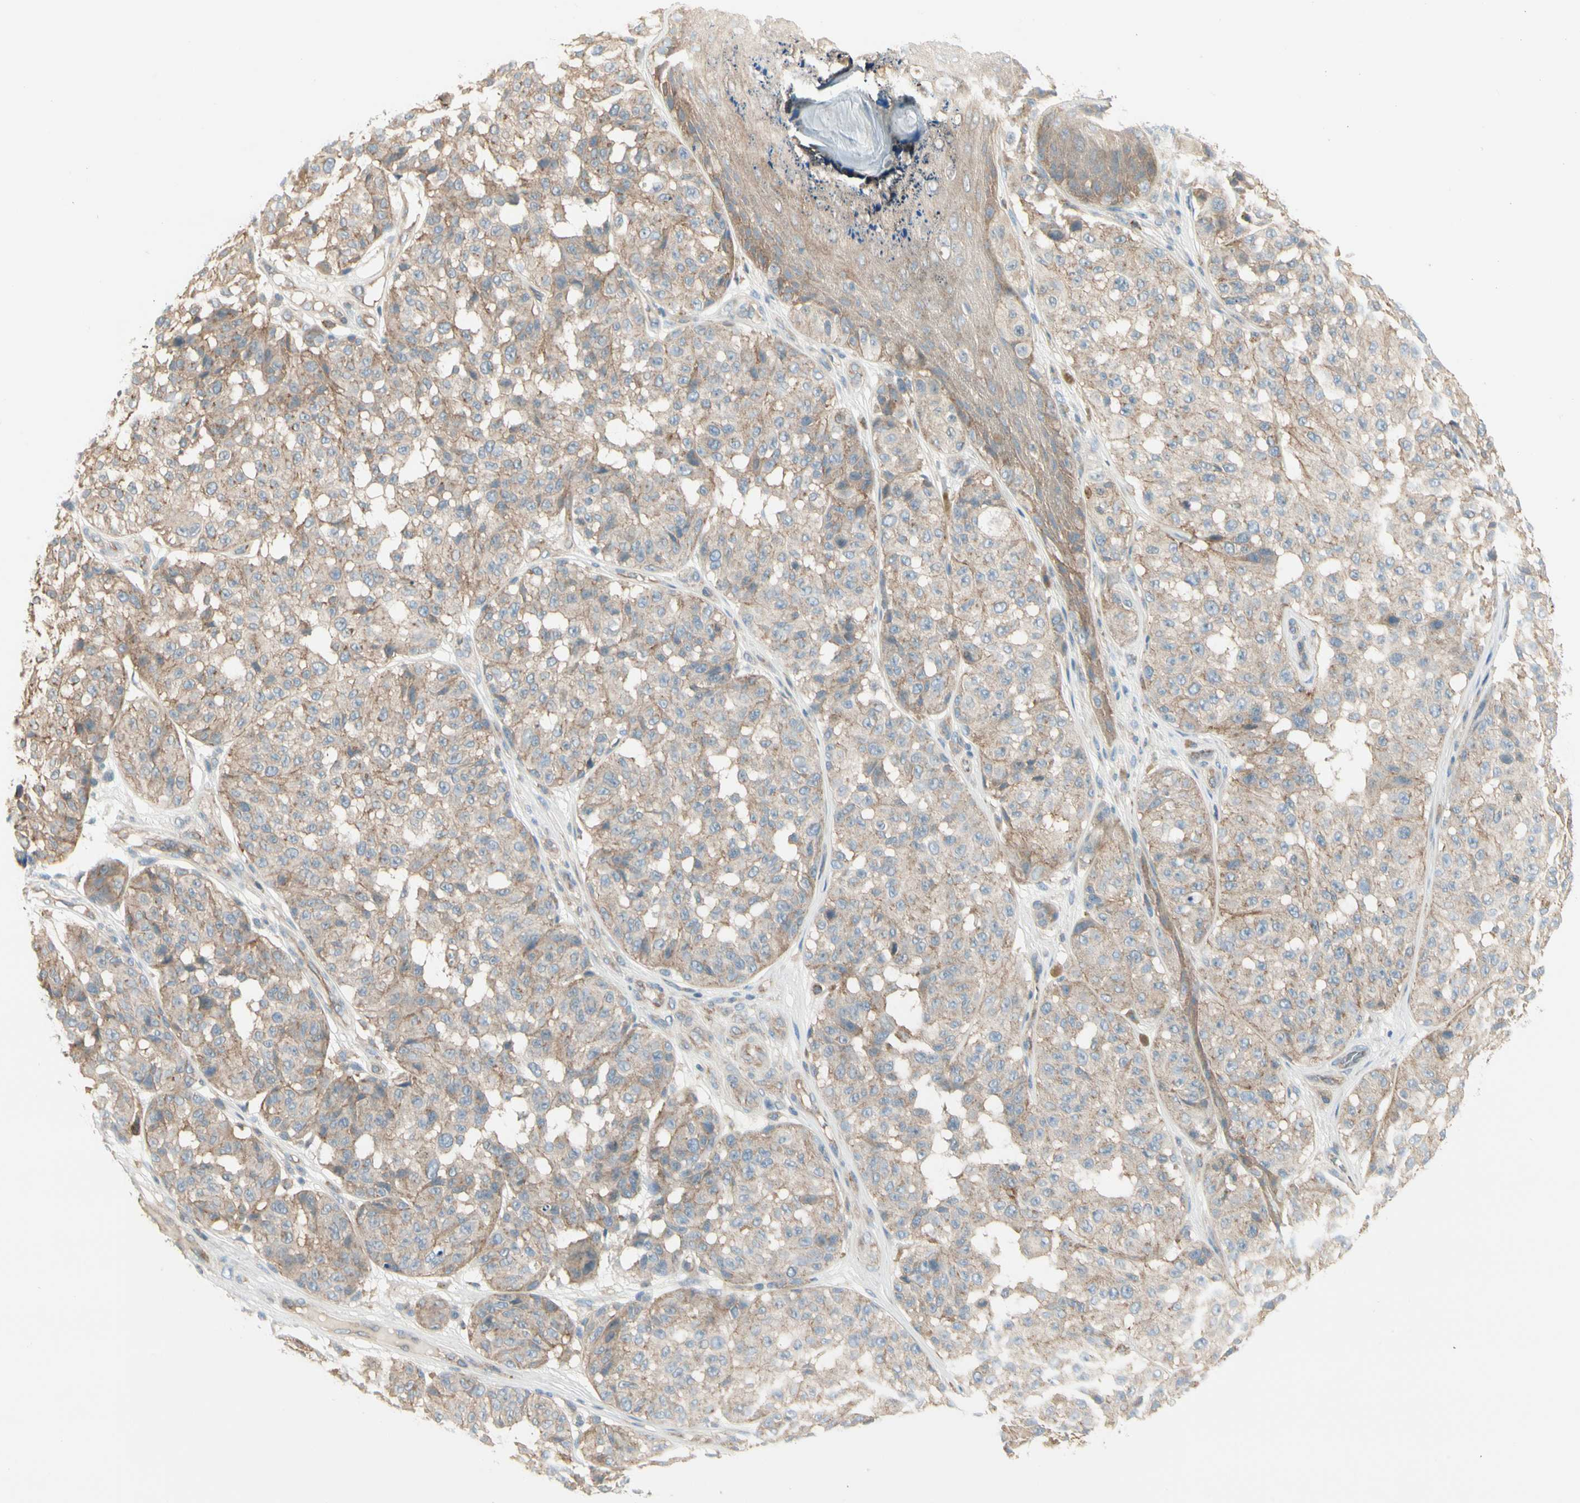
{"staining": {"intensity": "negative", "quantity": "none", "location": "none"}, "tissue": "melanoma", "cell_type": "Tumor cells", "image_type": "cancer", "snomed": [{"axis": "morphology", "description": "Malignant melanoma, NOS"}, {"axis": "topography", "description": "Skin"}], "caption": "There is no significant positivity in tumor cells of malignant melanoma.", "gene": "AGFG1", "patient": {"sex": "female", "age": 46}}